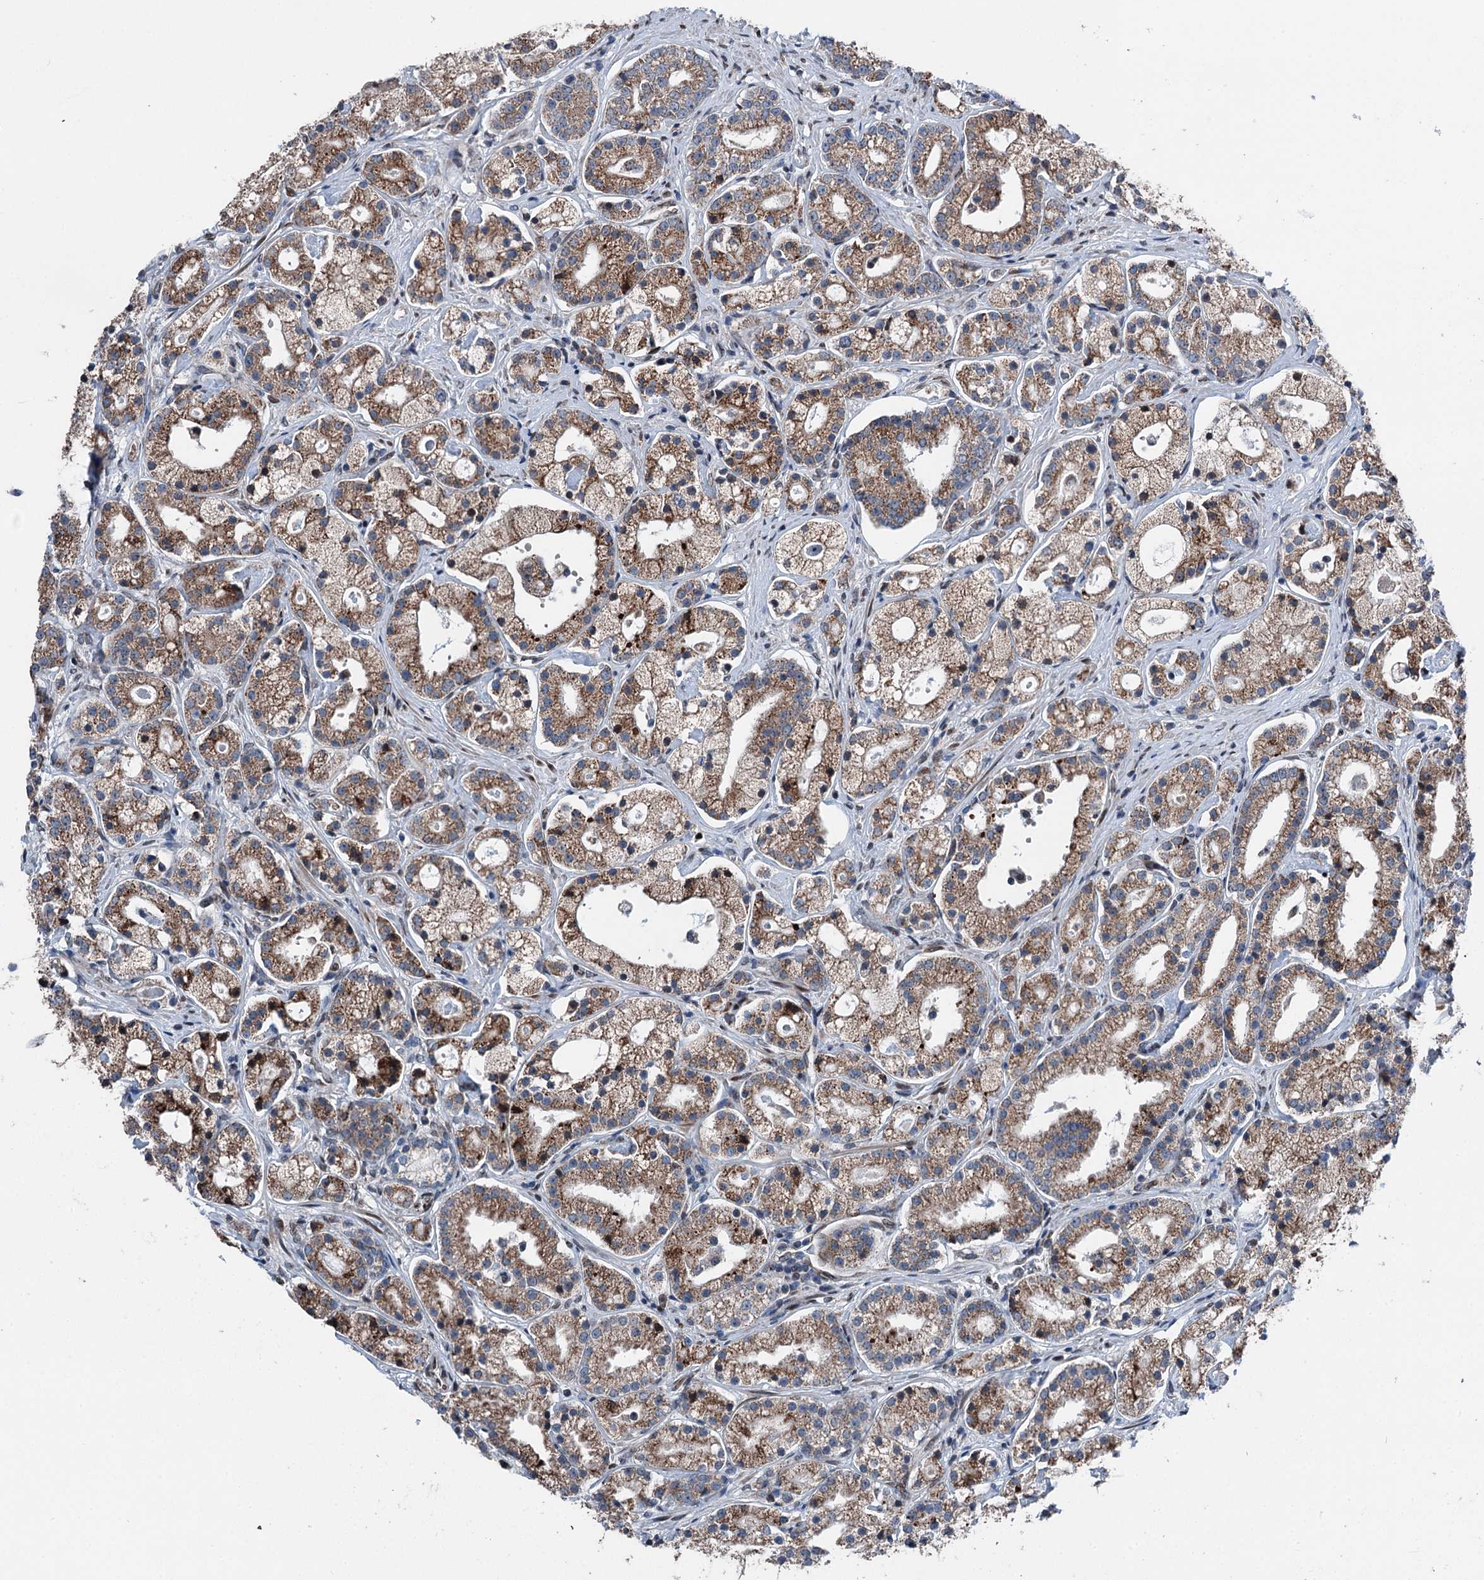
{"staining": {"intensity": "moderate", "quantity": ">75%", "location": "cytoplasmic/membranous"}, "tissue": "prostate cancer", "cell_type": "Tumor cells", "image_type": "cancer", "snomed": [{"axis": "morphology", "description": "Adenocarcinoma, High grade"}, {"axis": "topography", "description": "Prostate"}], "caption": "Immunohistochemical staining of human adenocarcinoma (high-grade) (prostate) displays medium levels of moderate cytoplasmic/membranous protein staining in approximately >75% of tumor cells. The protein is stained brown, and the nuclei are stained in blue (DAB (3,3'-diaminobenzidine) IHC with brightfield microscopy, high magnification).", "gene": "MRPL14", "patient": {"sex": "male", "age": 69}}